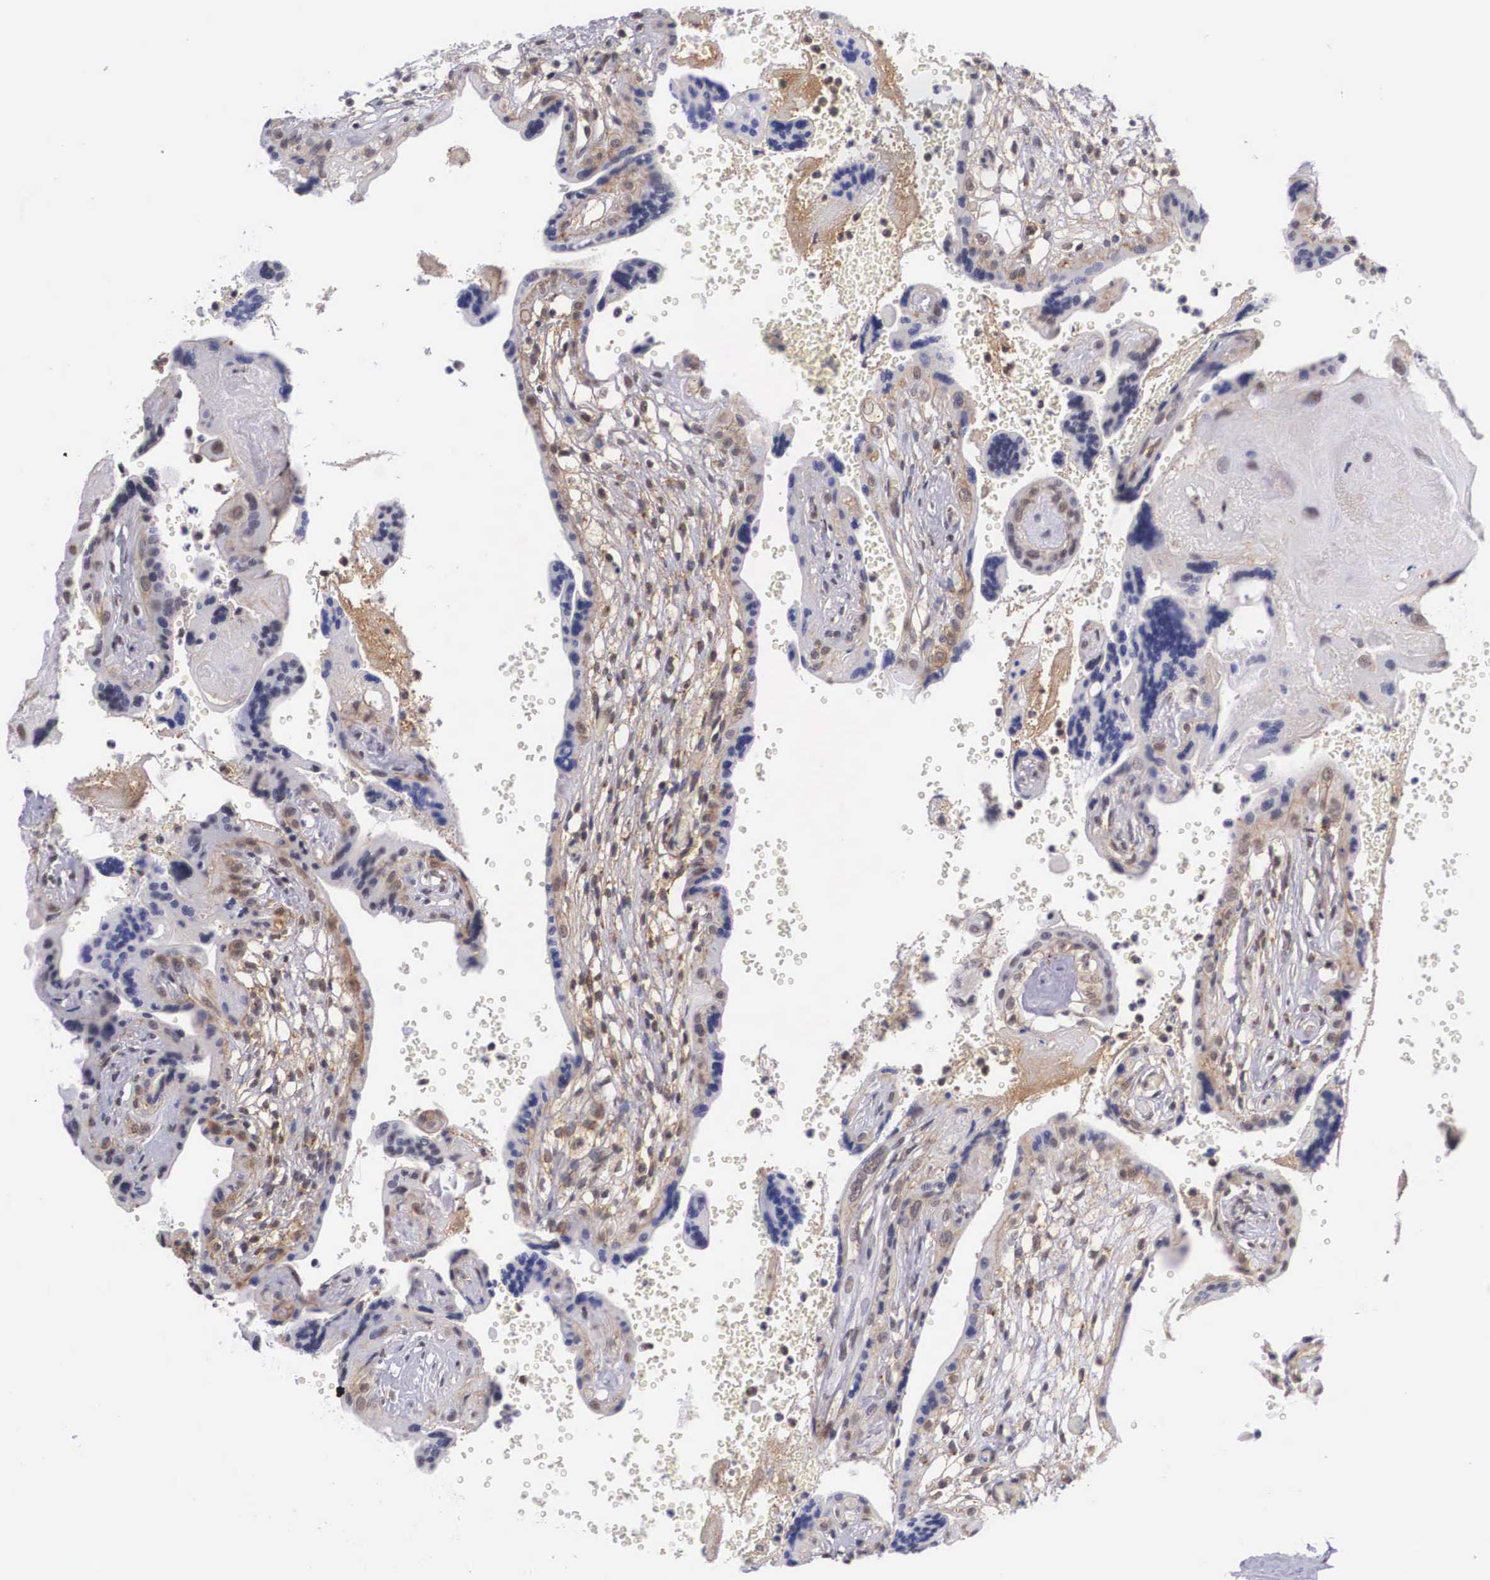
{"staining": {"intensity": "moderate", "quantity": "25%-75%", "location": "nuclear"}, "tissue": "placenta", "cell_type": "Decidual cells", "image_type": "normal", "snomed": [{"axis": "morphology", "description": "Normal tissue, NOS"}, {"axis": "topography", "description": "Placenta"}], "caption": "Immunohistochemistry image of normal placenta stained for a protein (brown), which displays medium levels of moderate nuclear positivity in approximately 25%-75% of decidual cells.", "gene": "NR4A2", "patient": {"sex": "female", "age": 24}}